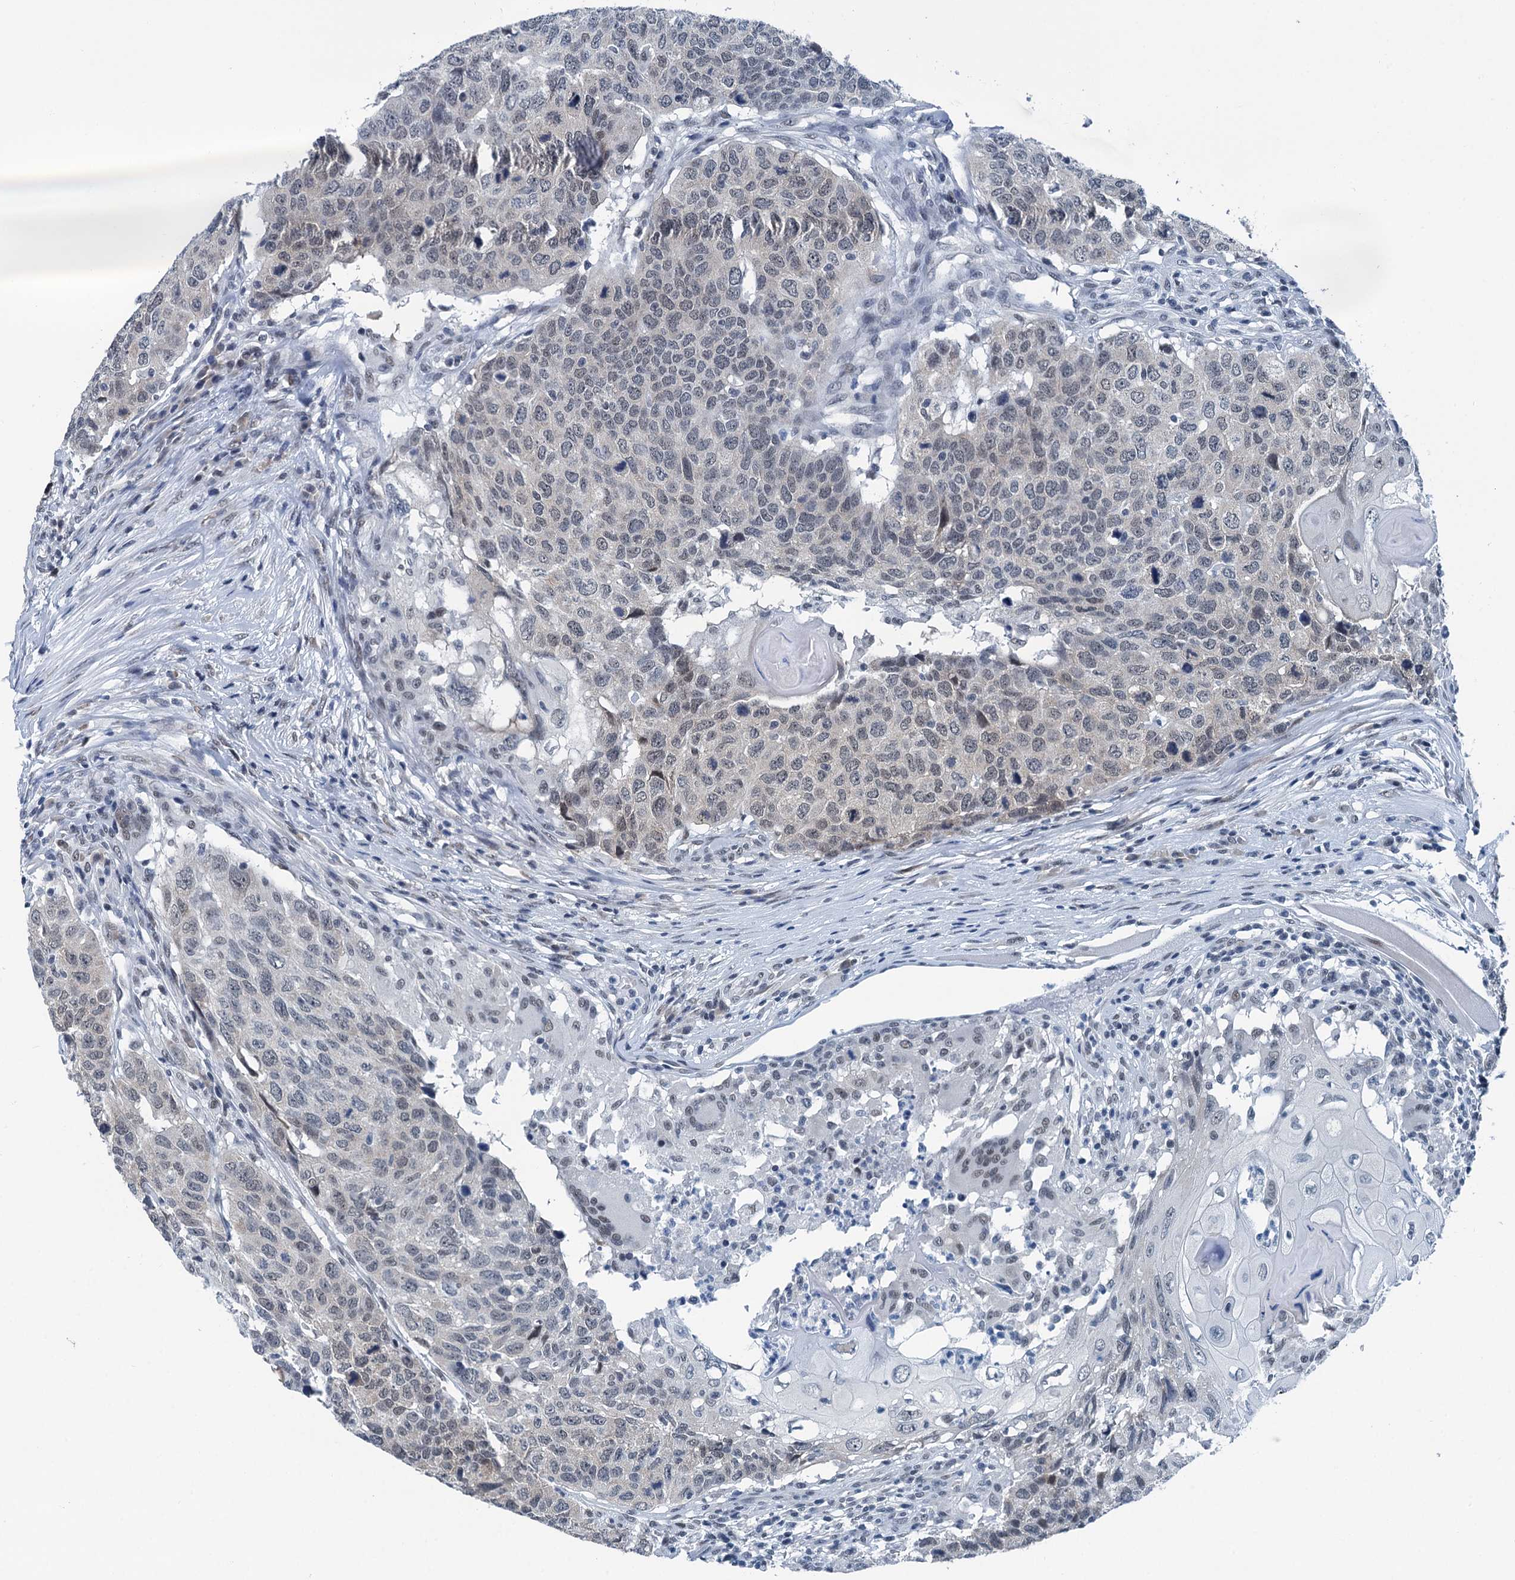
{"staining": {"intensity": "negative", "quantity": "none", "location": "none"}, "tissue": "head and neck cancer", "cell_type": "Tumor cells", "image_type": "cancer", "snomed": [{"axis": "morphology", "description": "Squamous cell carcinoma, NOS"}, {"axis": "topography", "description": "Head-Neck"}], "caption": "This is a image of immunohistochemistry staining of head and neck cancer (squamous cell carcinoma), which shows no staining in tumor cells.", "gene": "TRPT1", "patient": {"sex": "male", "age": 66}}